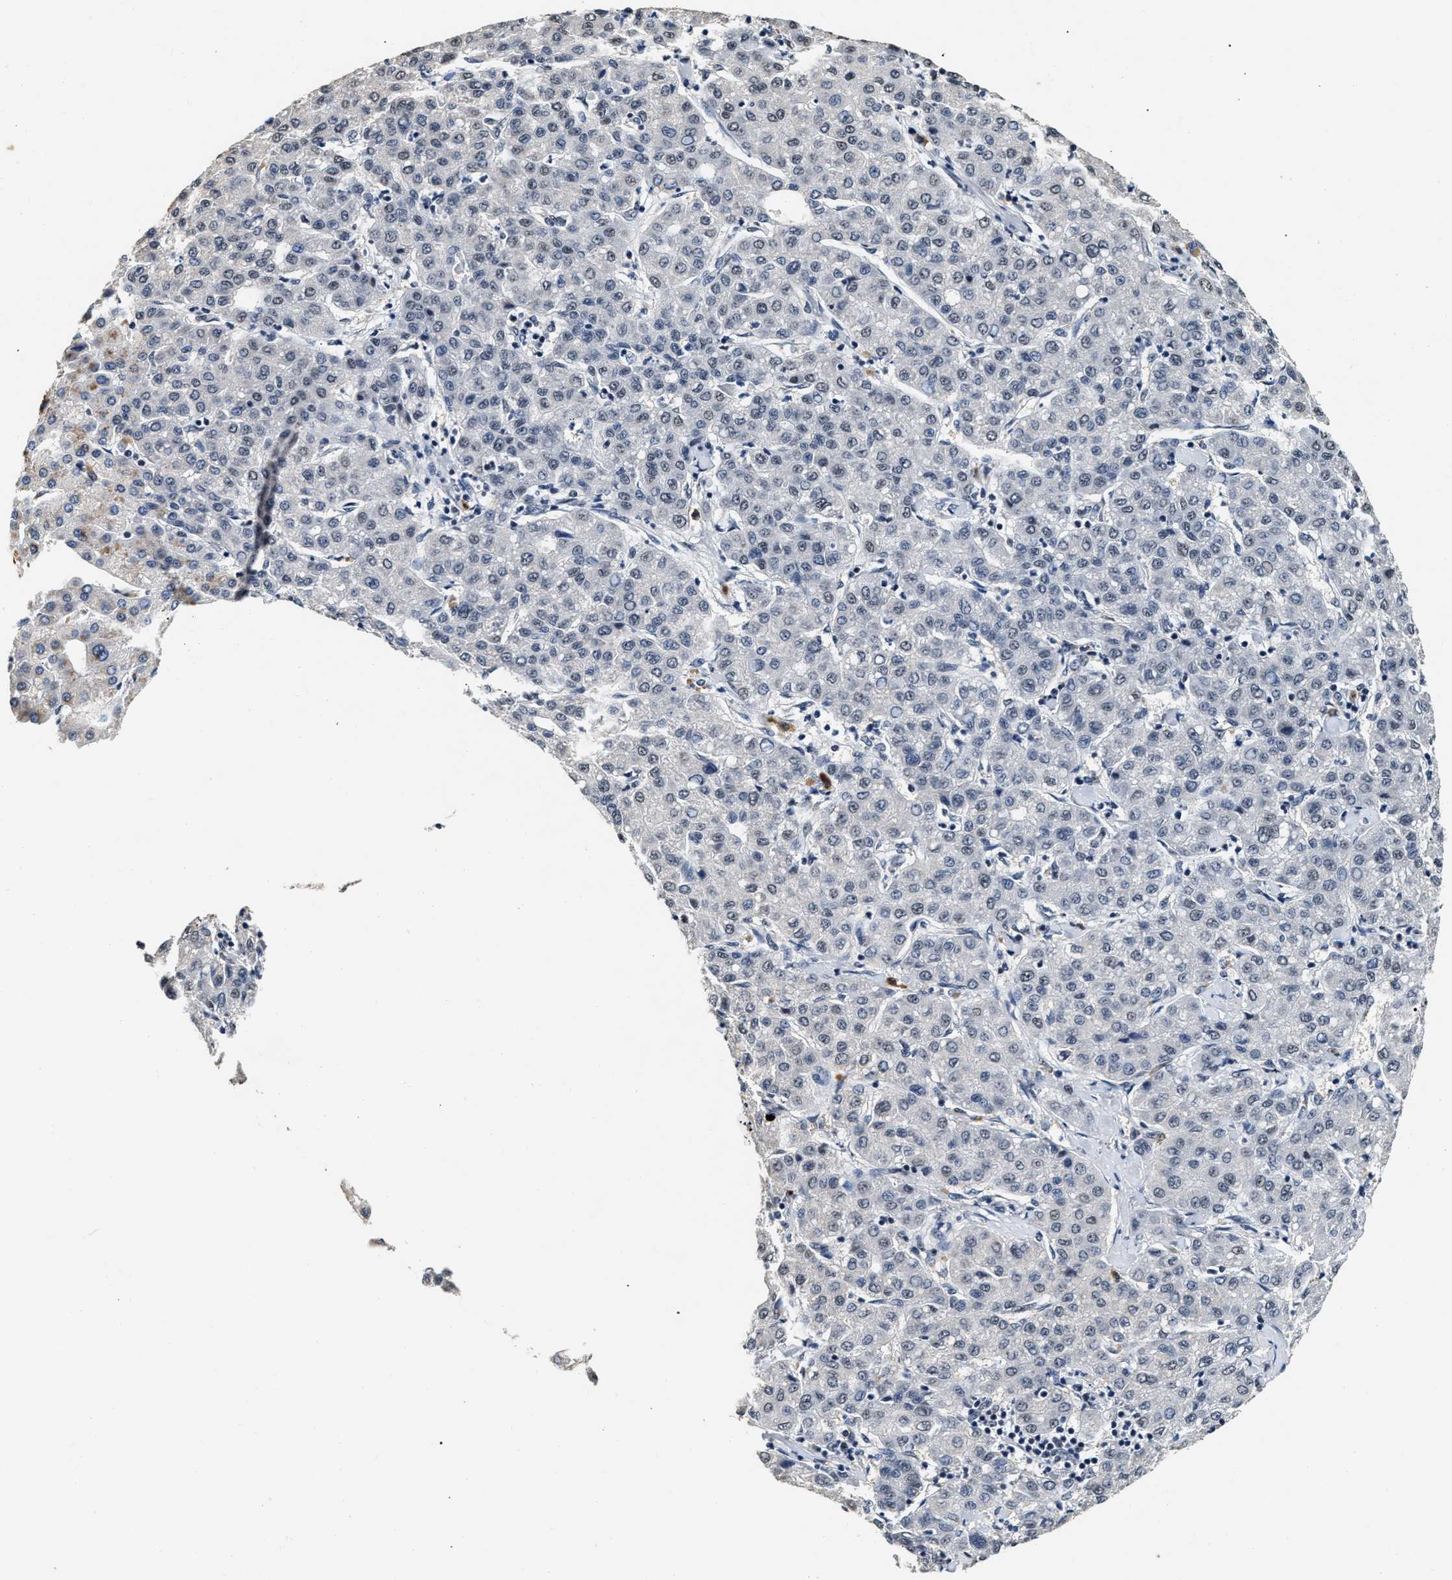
{"staining": {"intensity": "weak", "quantity": "<25%", "location": "nuclear"}, "tissue": "liver cancer", "cell_type": "Tumor cells", "image_type": "cancer", "snomed": [{"axis": "morphology", "description": "Carcinoma, Hepatocellular, NOS"}, {"axis": "topography", "description": "Liver"}], "caption": "An immunohistochemistry (IHC) image of liver cancer is shown. There is no staining in tumor cells of liver cancer.", "gene": "THOC1", "patient": {"sex": "male", "age": 65}}